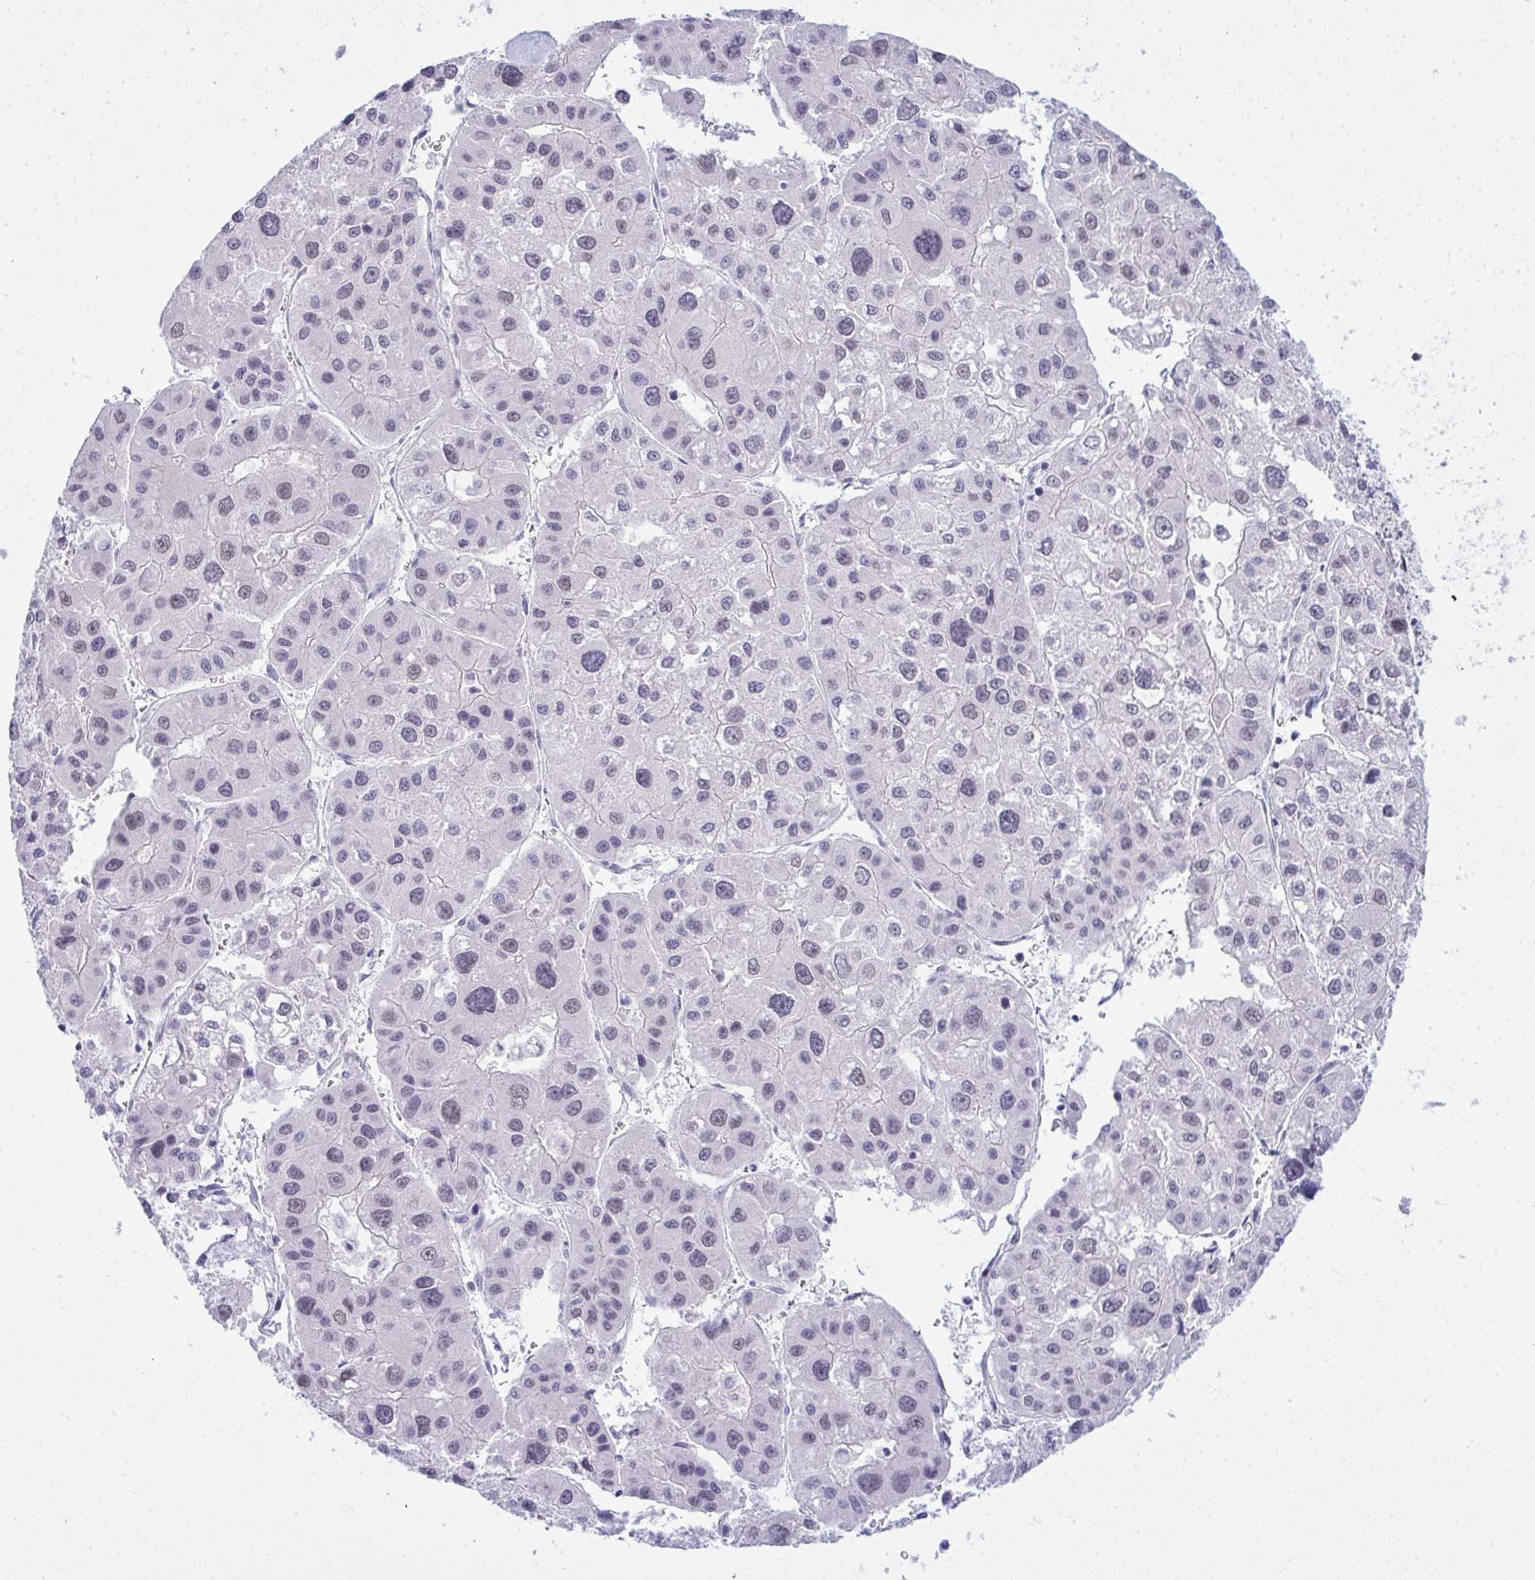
{"staining": {"intensity": "negative", "quantity": "none", "location": "none"}, "tissue": "liver cancer", "cell_type": "Tumor cells", "image_type": "cancer", "snomed": [{"axis": "morphology", "description": "Carcinoma, Hepatocellular, NOS"}, {"axis": "topography", "description": "Liver"}], "caption": "Immunohistochemistry image of liver hepatocellular carcinoma stained for a protein (brown), which reveals no expression in tumor cells.", "gene": "EID3", "patient": {"sex": "male", "age": 73}}